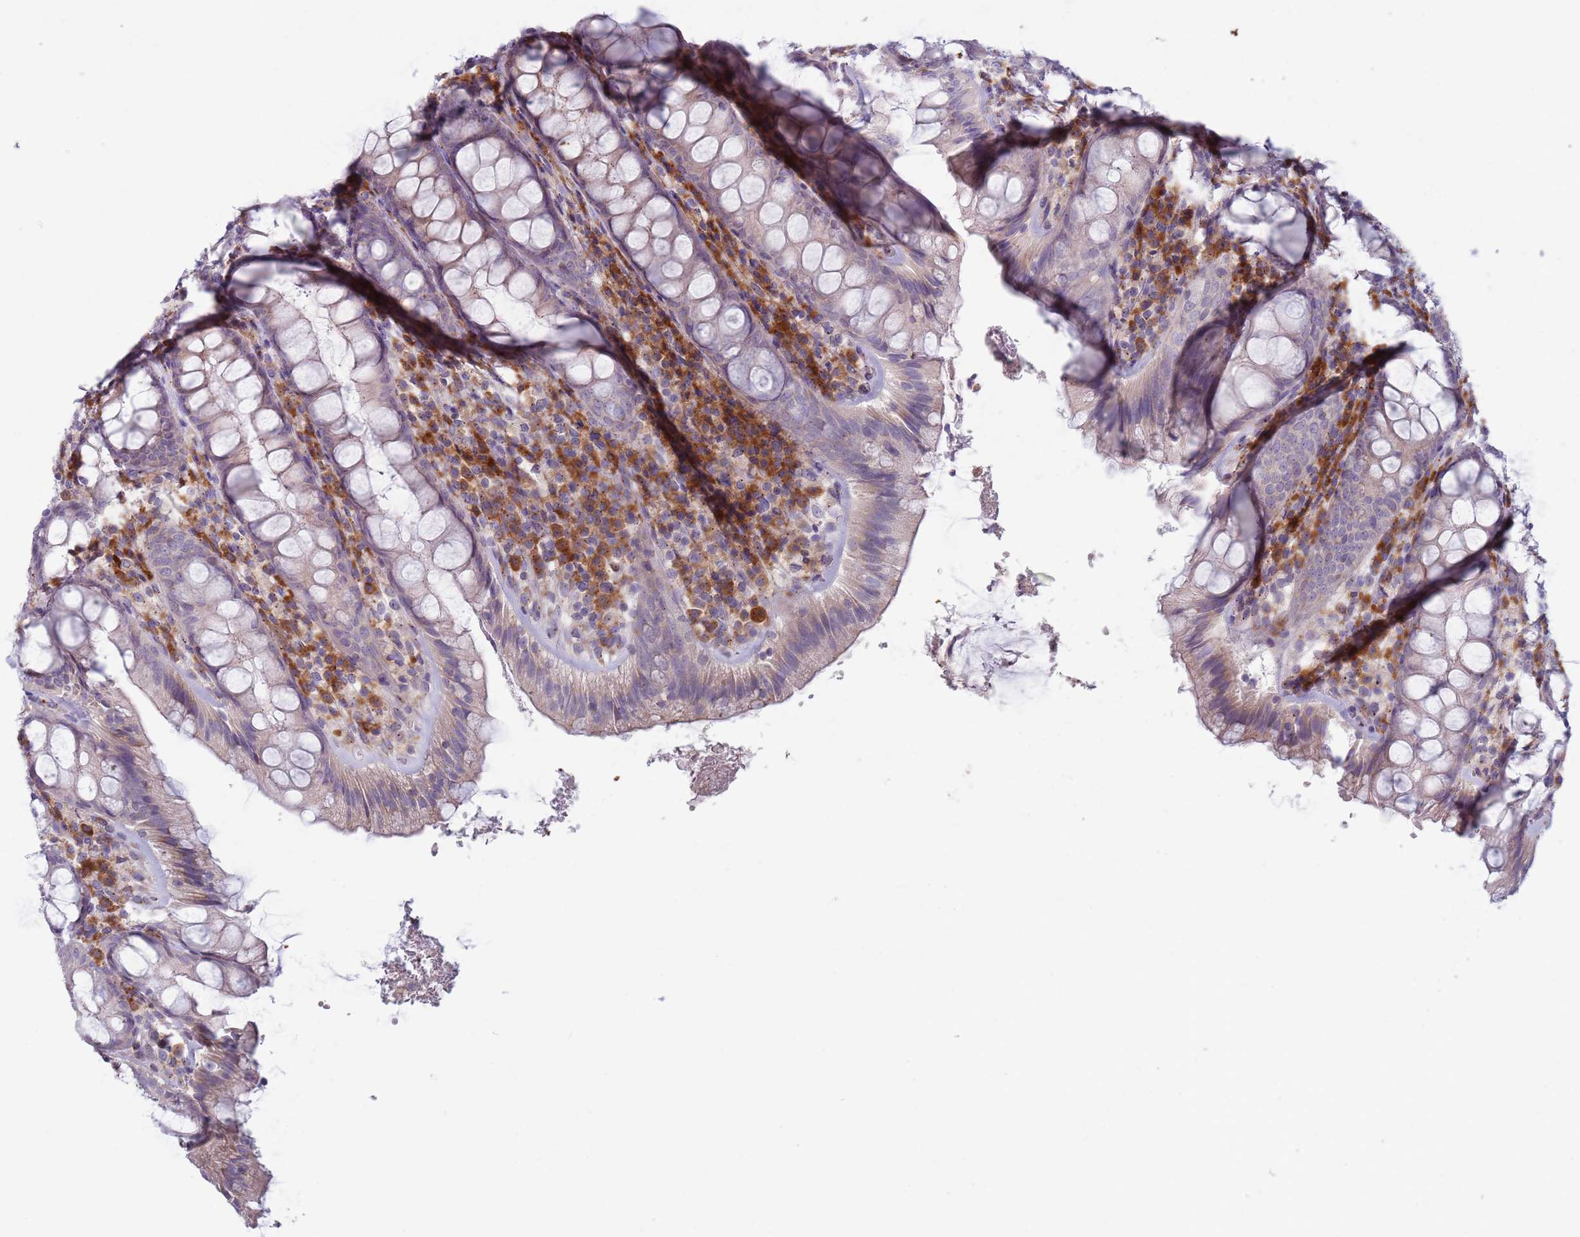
{"staining": {"intensity": "weak", "quantity": "25%-75%", "location": "cytoplasmic/membranous"}, "tissue": "rectum", "cell_type": "Glandular cells", "image_type": "normal", "snomed": [{"axis": "morphology", "description": "Normal tissue, NOS"}, {"axis": "topography", "description": "Rectum"}], "caption": "Normal rectum exhibits weak cytoplasmic/membranous positivity in approximately 25%-75% of glandular cells.", "gene": "LTB", "patient": {"sex": "male", "age": 83}}